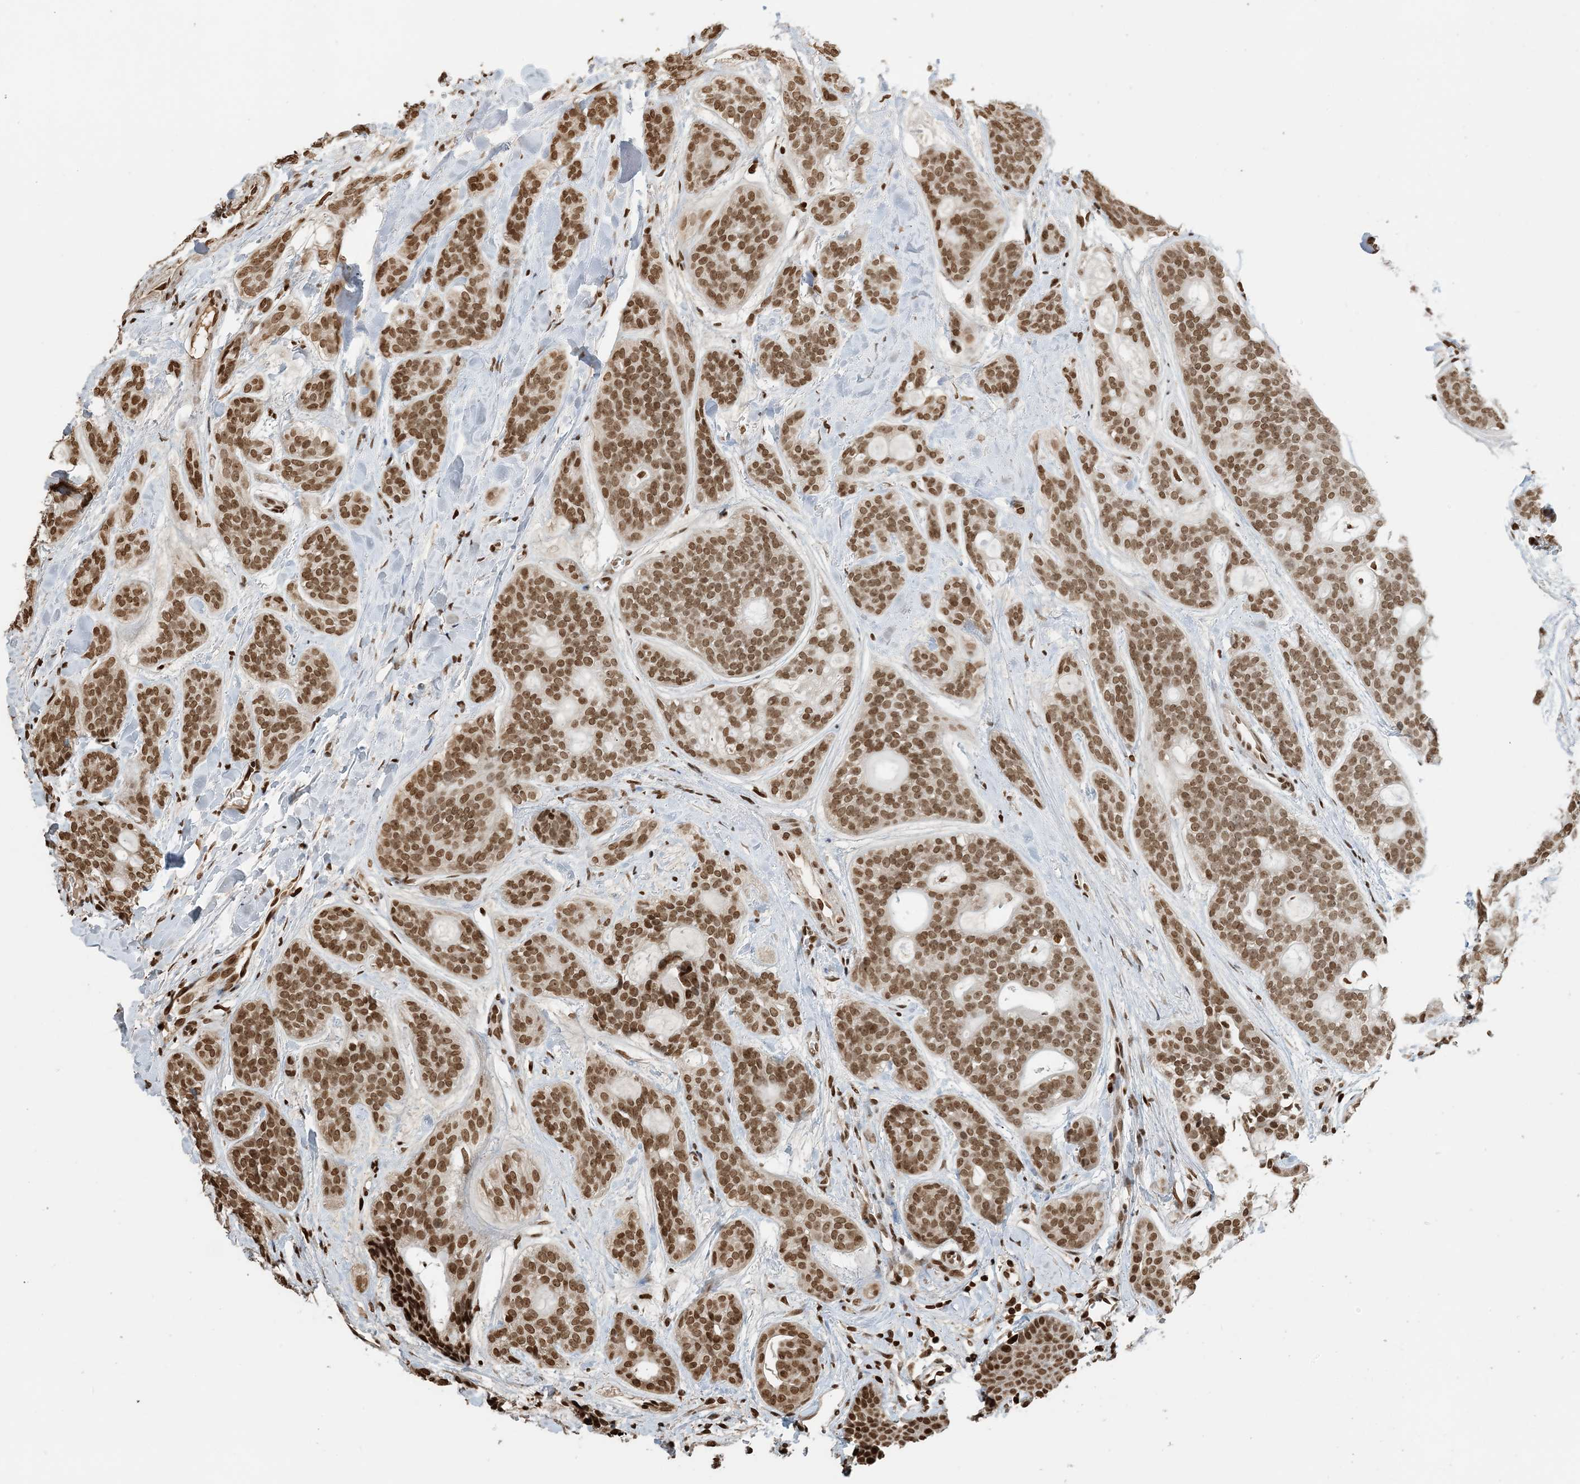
{"staining": {"intensity": "moderate", "quantity": ">75%", "location": "nuclear"}, "tissue": "head and neck cancer", "cell_type": "Tumor cells", "image_type": "cancer", "snomed": [{"axis": "morphology", "description": "Adenocarcinoma, NOS"}, {"axis": "topography", "description": "Head-Neck"}], "caption": "High-power microscopy captured an immunohistochemistry image of head and neck cancer (adenocarcinoma), revealing moderate nuclear positivity in about >75% of tumor cells.", "gene": "H3-3B", "patient": {"sex": "male", "age": 66}}